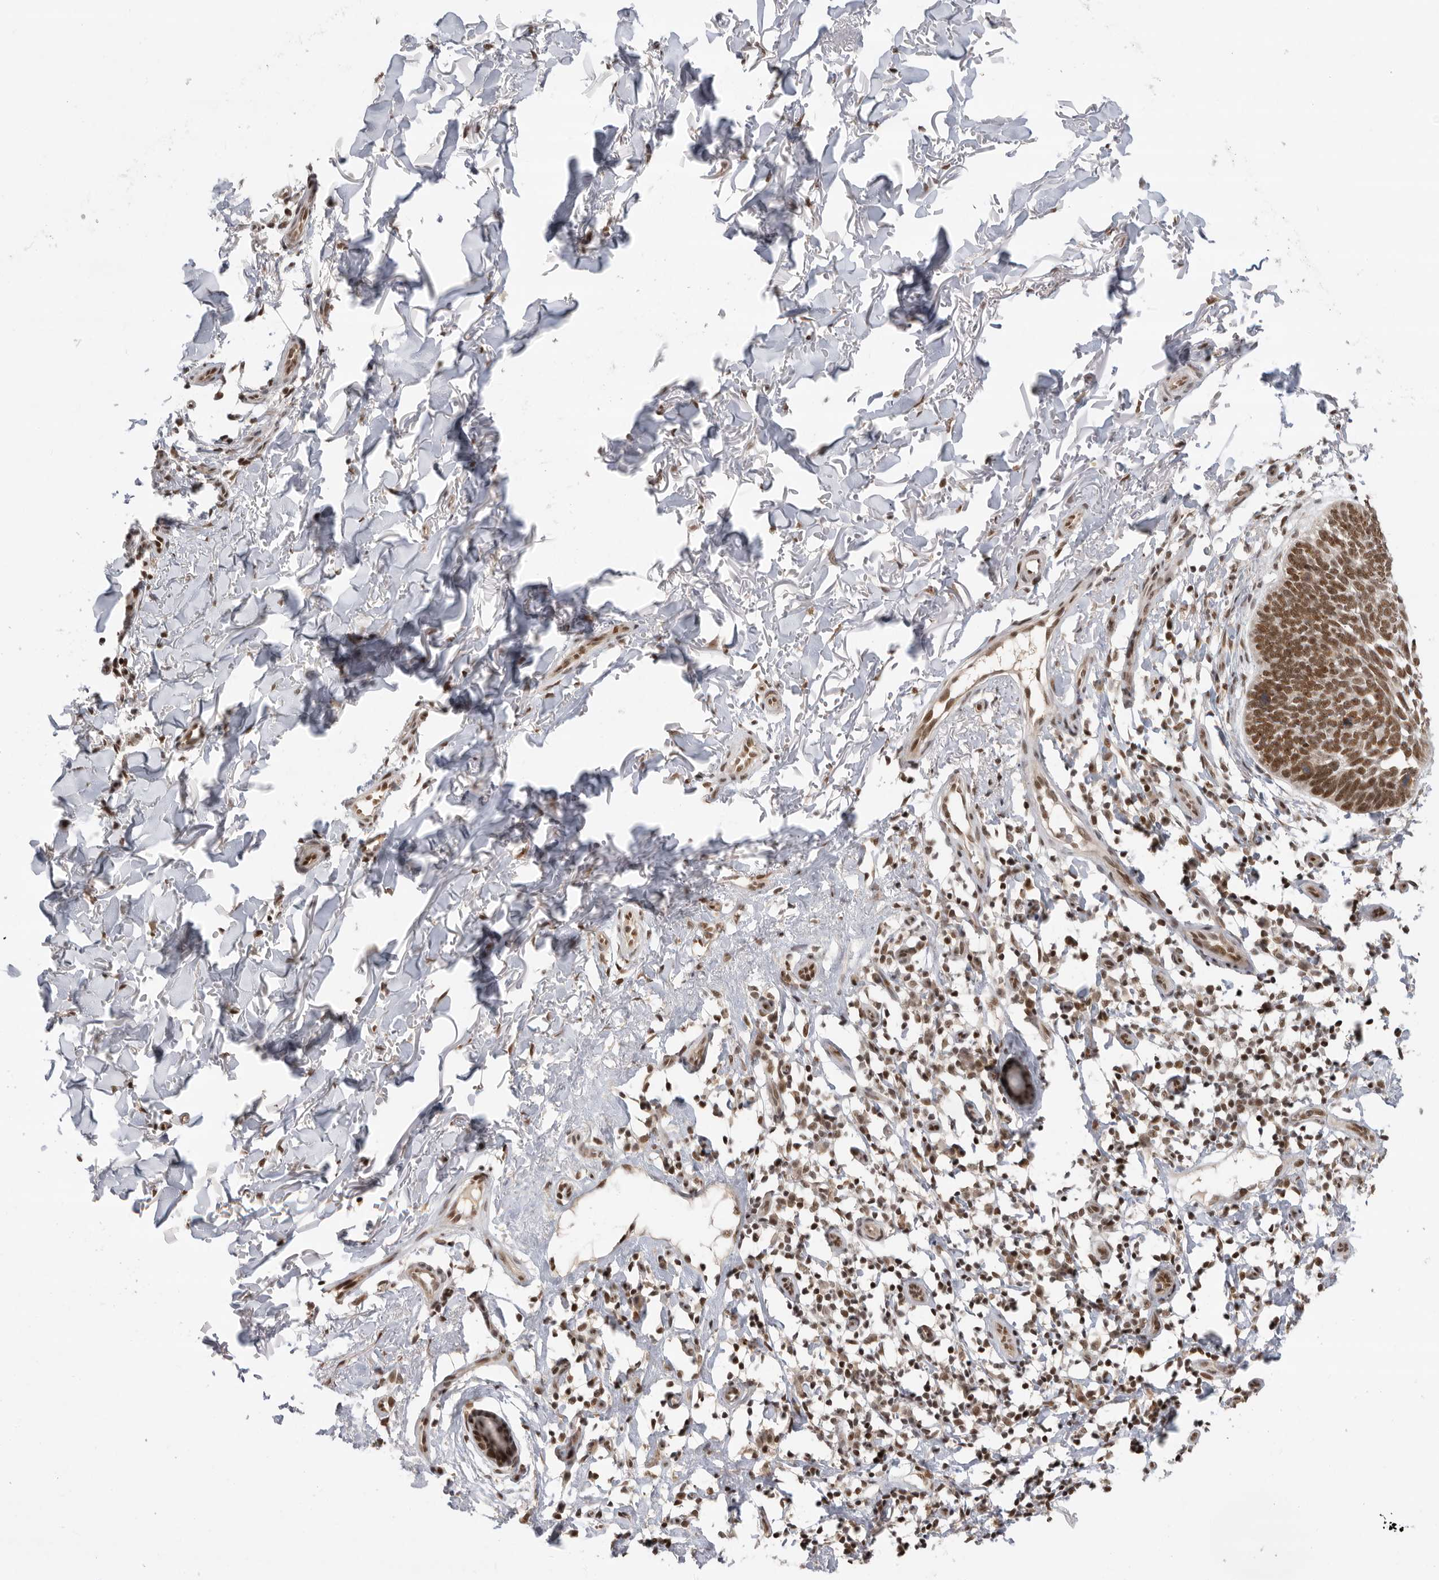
{"staining": {"intensity": "strong", "quantity": ">75%", "location": "nuclear"}, "tissue": "skin cancer", "cell_type": "Tumor cells", "image_type": "cancer", "snomed": [{"axis": "morphology", "description": "Normal tissue, NOS"}, {"axis": "morphology", "description": "Basal cell carcinoma"}, {"axis": "topography", "description": "Skin"}], "caption": "A micrograph of skin basal cell carcinoma stained for a protein reveals strong nuclear brown staining in tumor cells.", "gene": "ZNF830", "patient": {"sex": "male", "age": 77}}